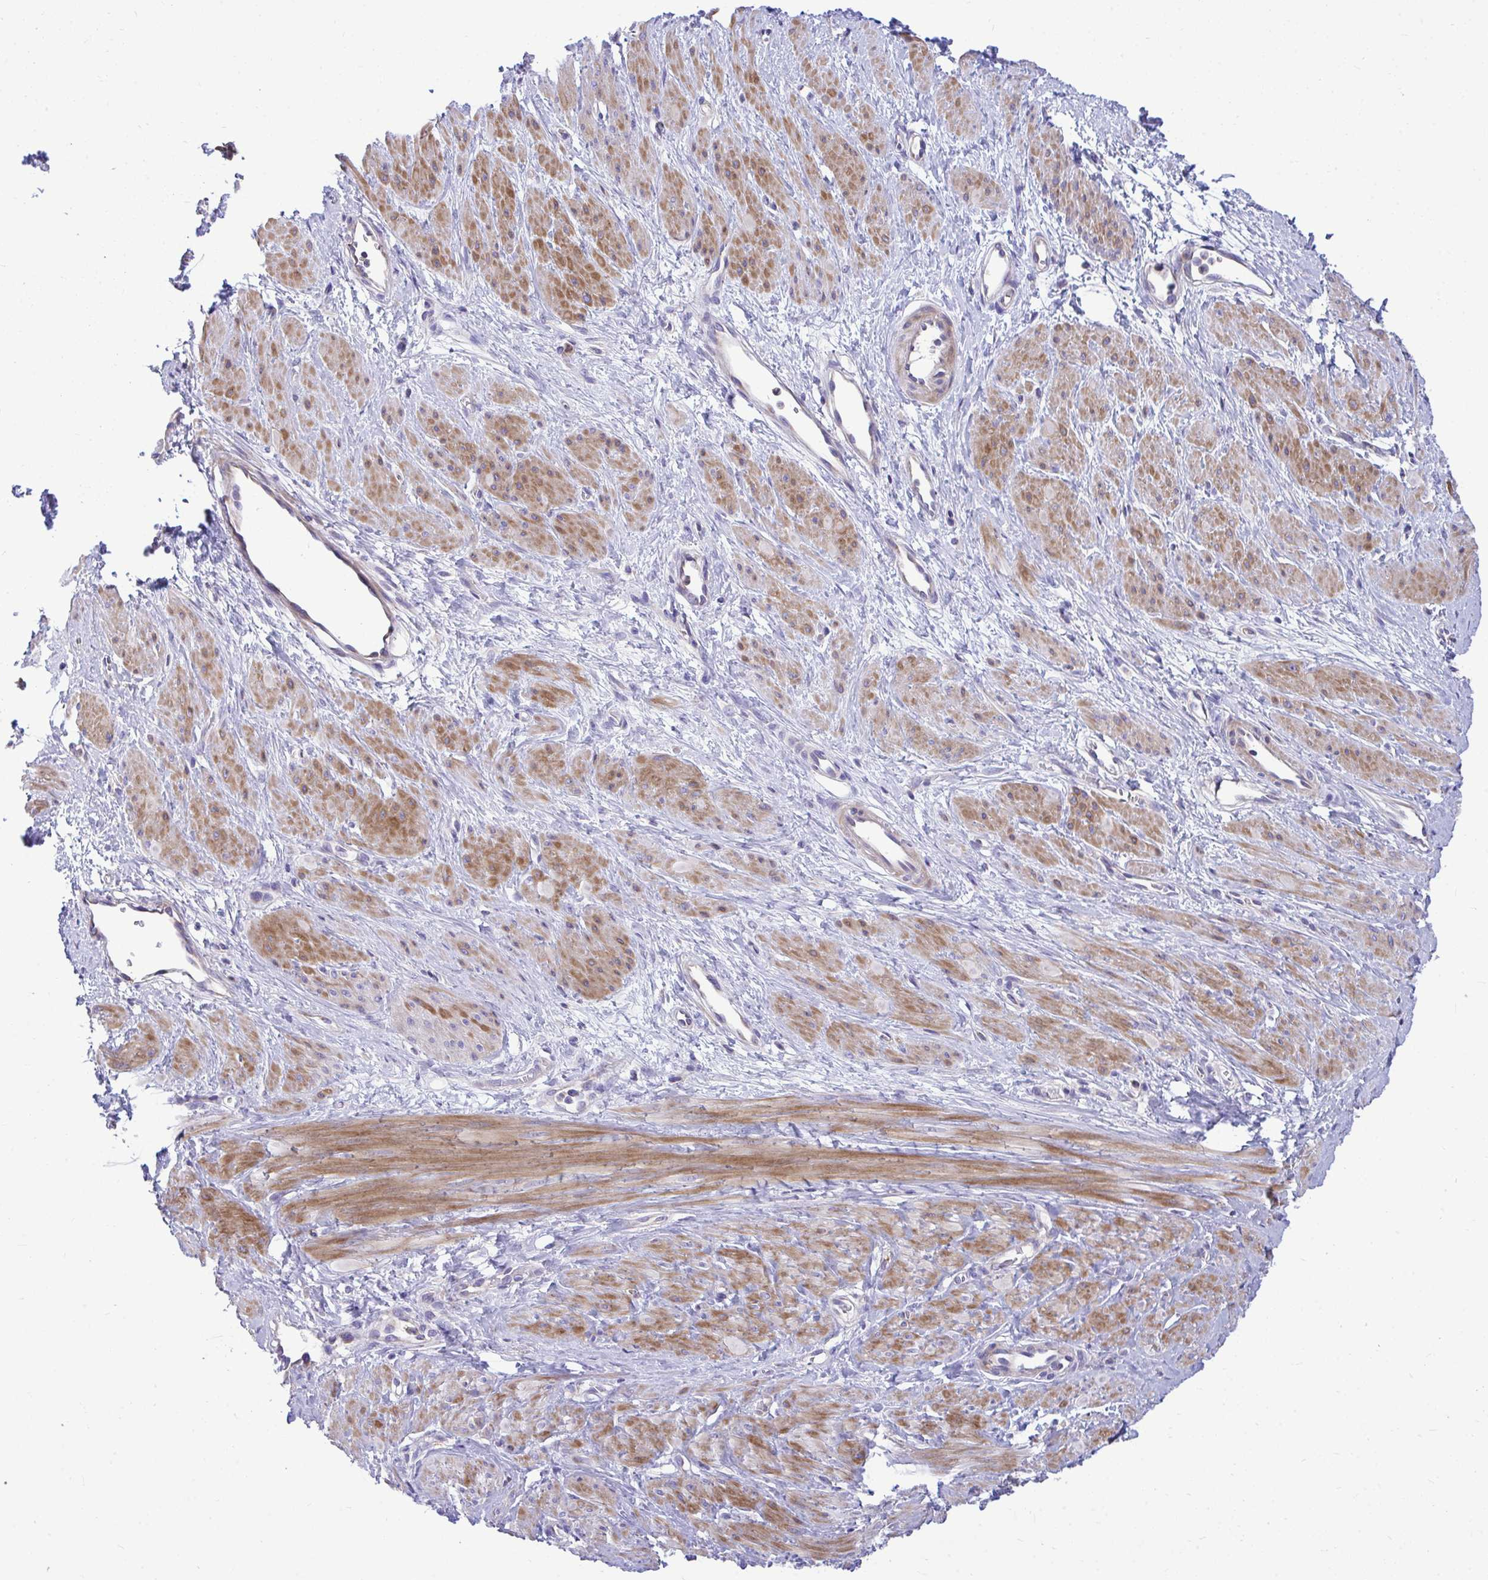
{"staining": {"intensity": "moderate", "quantity": "25%-75%", "location": "cytoplasmic/membranous"}, "tissue": "smooth muscle", "cell_type": "Smooth muscle cells", "image_type": "normal", "snomed": [{"axis": "morphology", "description": "Normal tissue, NOS"}, {"axis": "topography", "description": "Smooth muscle"}, {"axis": "topography", "description": "Uterus"}], "caption": "Smooth muscle cells display medium levels of moderate cytoplasmic/membranous expression in about 25%-75% of cells in benign smooth muscle. The protein of interest is stained brown, and the nuclei are stained in blue (DAB IHC with brightfield microscopy, high magnification).", "gene": "MRPS16", "patient": {"sex": "female", "age": 39}}